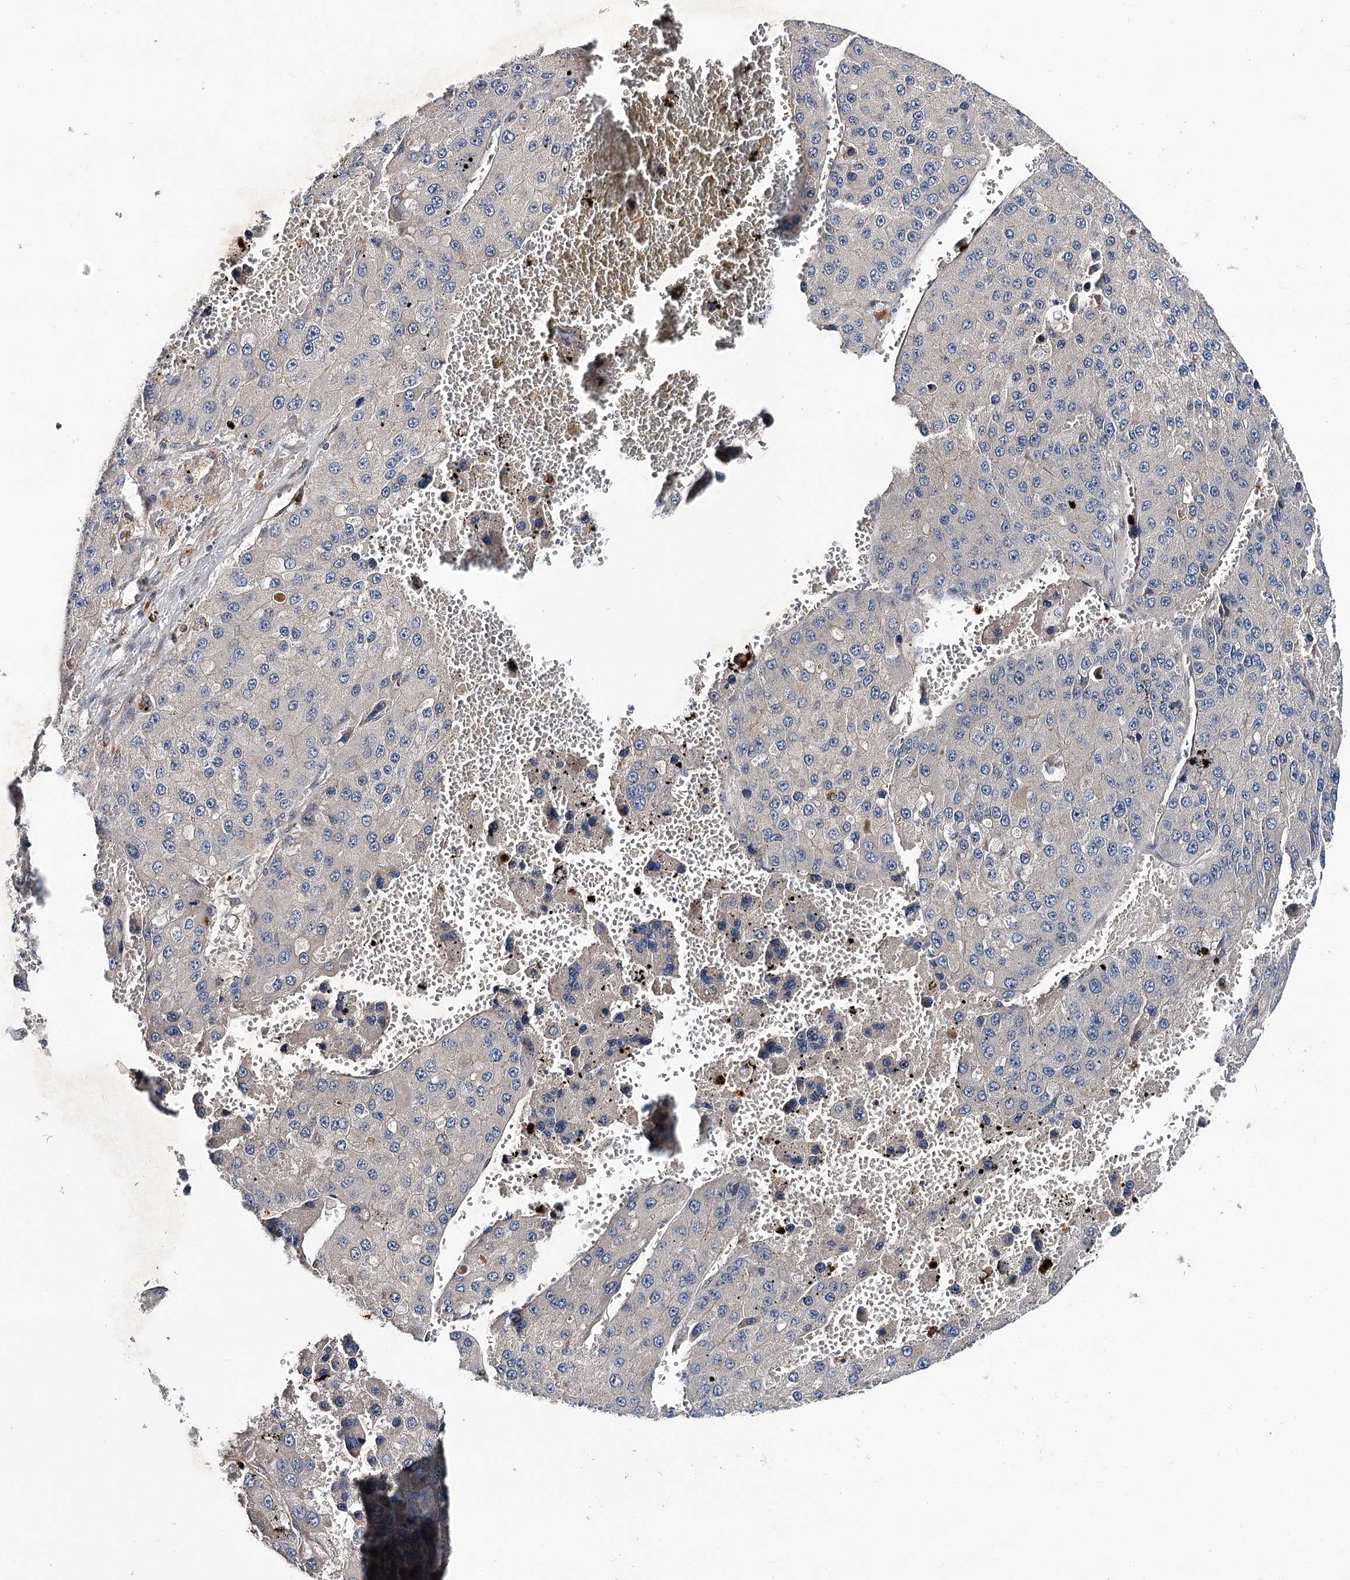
{"staining": {"intensity": "negative", "quantity": "none", "location": "none"}, "tissue": "liver cancer", "cell_type": "Tumor cells", "image_type": "cancer", "snomed": [{"axis": "morphology", "description": "Carcinoma, Hepatocellular, NOS"}, {"axis": "topography", "description": "Liver"}], "caption": "High power microscopy histopathology image of an immunohistochemistry (IHC) micrograph of liver cancer (hepatocellular carcinoma), revealing no significant staining in tumor cells.", "gene": "MINDY3", "patient": {"sex": "female", "age": 73}}